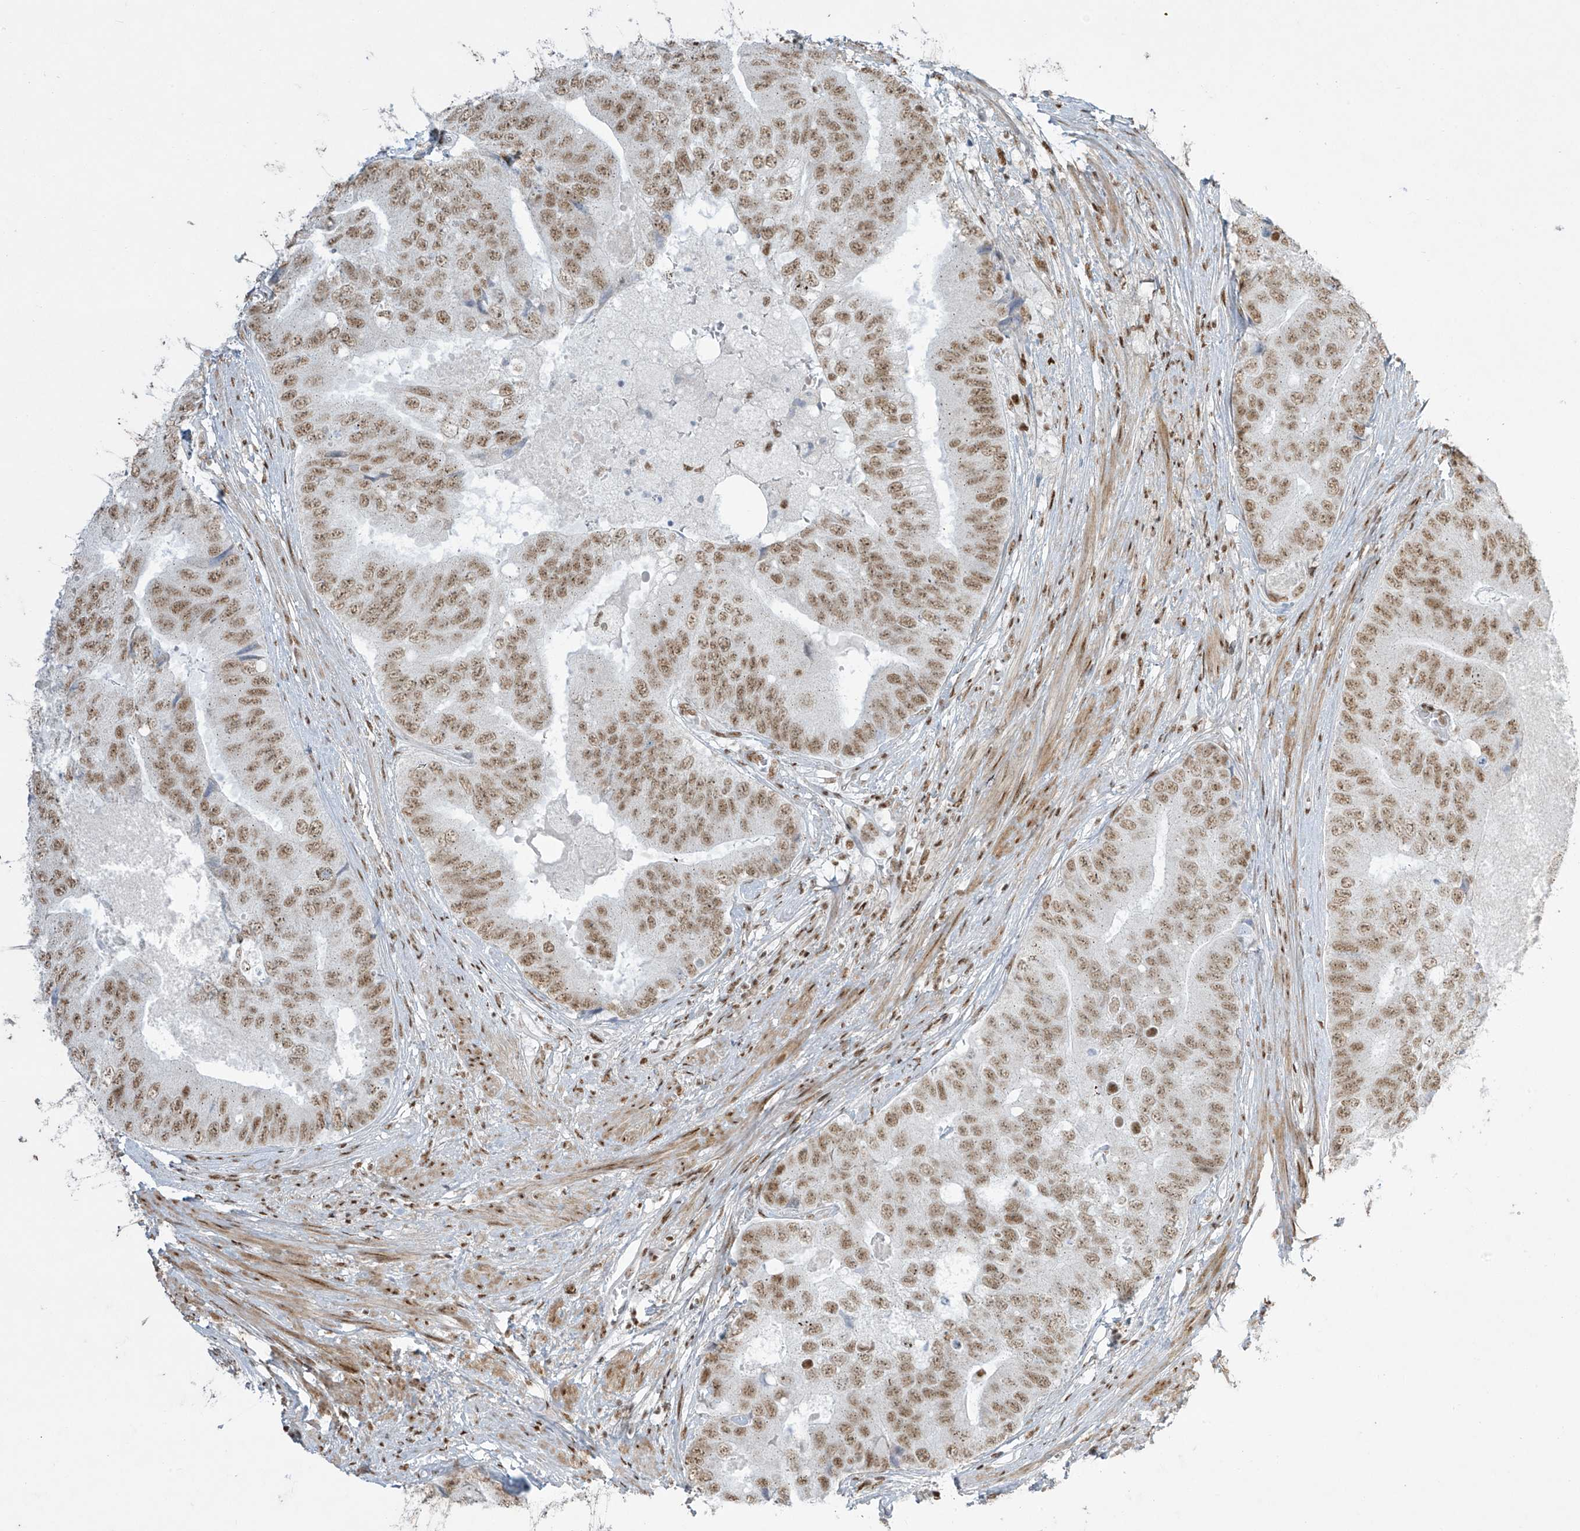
{"staining": {"intensity": "moderate", "quantity": ">75%", "location": "nuclear"}, "tissue": "prostate cancer", "cell_type": "Tumor cells", "image_type": "cancer", "snomed": [{"axis": "morphology", "description": "Adenocarcinoma, High grade"}, {"axis": "topography", "description": "Prostate"}], "caption": "Immunohistochemical staining of human prostate cancer shows moderate nuclear protein positivity in about >75% of tumor cells. Nuclei are stained in blue.", "gene": "MS4A6A", "patient": {"sex": "male", "age": 70}}